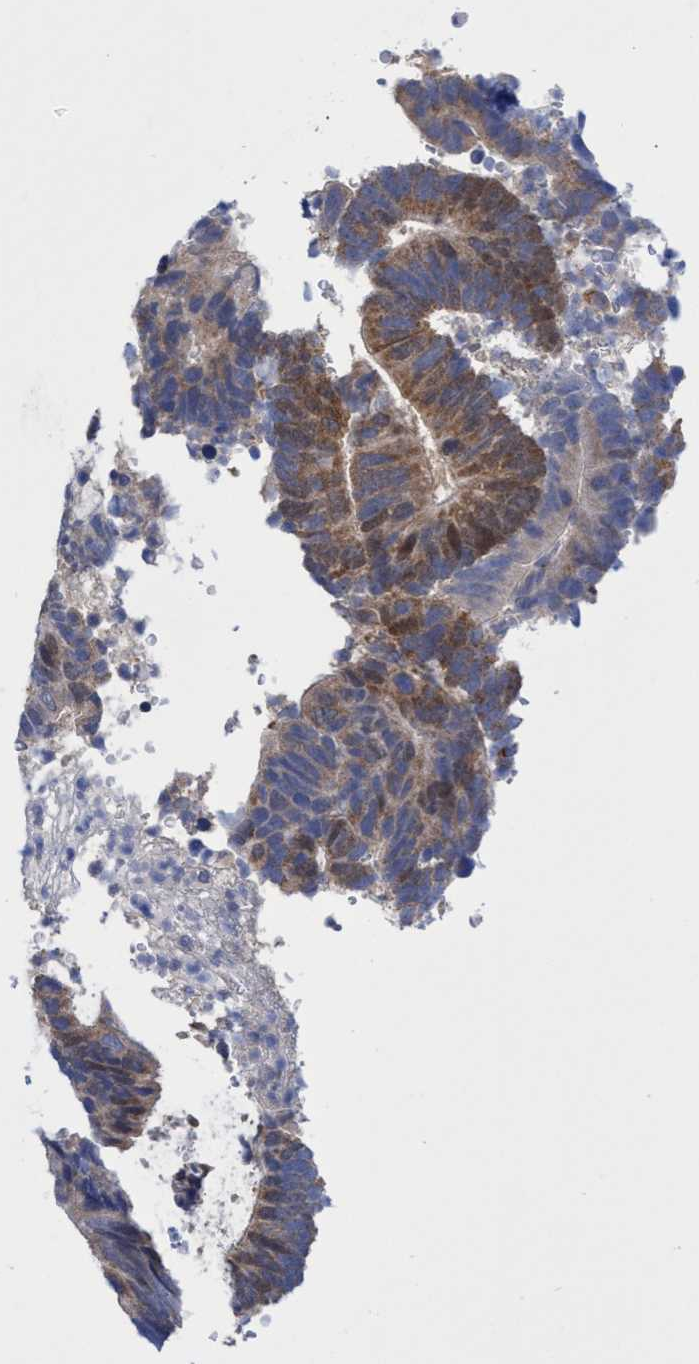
{"staining": {"intensity": "moderate", "quantity": "25%-75%", "location": "cytoplasmic/membranous"}, "tissue": "colorectal cancer", "cell_type": "Tumor cells", "image_type": "cancer", "snomed": [{"axis": "morphology", "description": "Adenocarcinoma, NOS"}, {"axis": "topography", "description": "Colon"}], "caption": "An image of human colorectal adenocarcinoma stained for a protein exhibits moderate cytoplasmic/membranous brown staining in tumor cells.", "gene": "PNPO", "patient": {"sex": "male", "age": 56}}